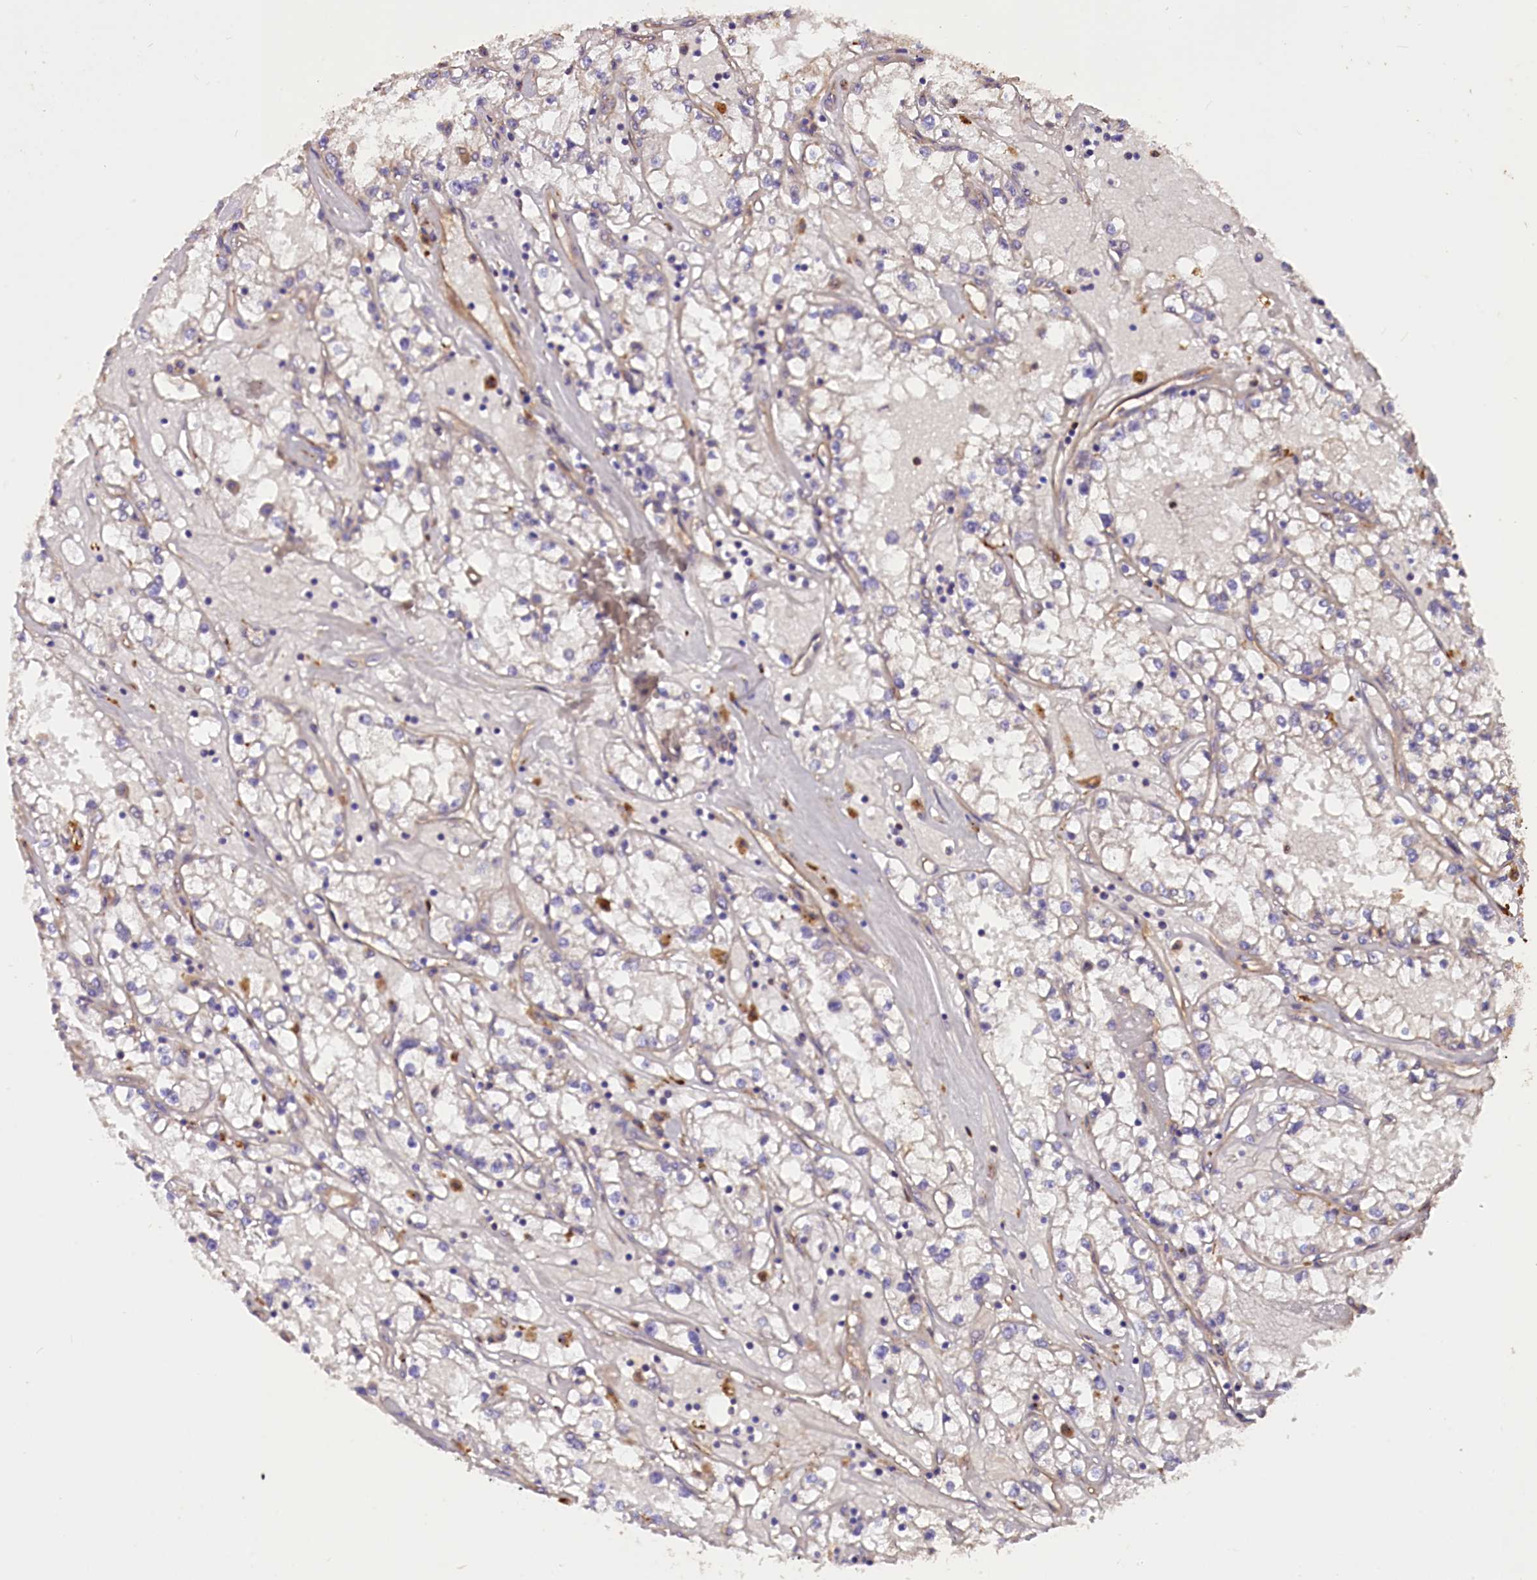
{"staining": {"intensity": "negative", "quantity": "none", "location": "none"}, "tissue": "renal cancer", "cell_type": "Tumor cells", "image_type": "cancer", "snomed": [{"axis": "morphology", "description": "Adenocarcinoma, NOS"}, {"axis": "topography", "description": "Kidney"}], "caption": "Tumor cells show no significant positivity in renal cancer.", "gene": "ERMARD", "patient": {"sex": "male", "age": 56}}